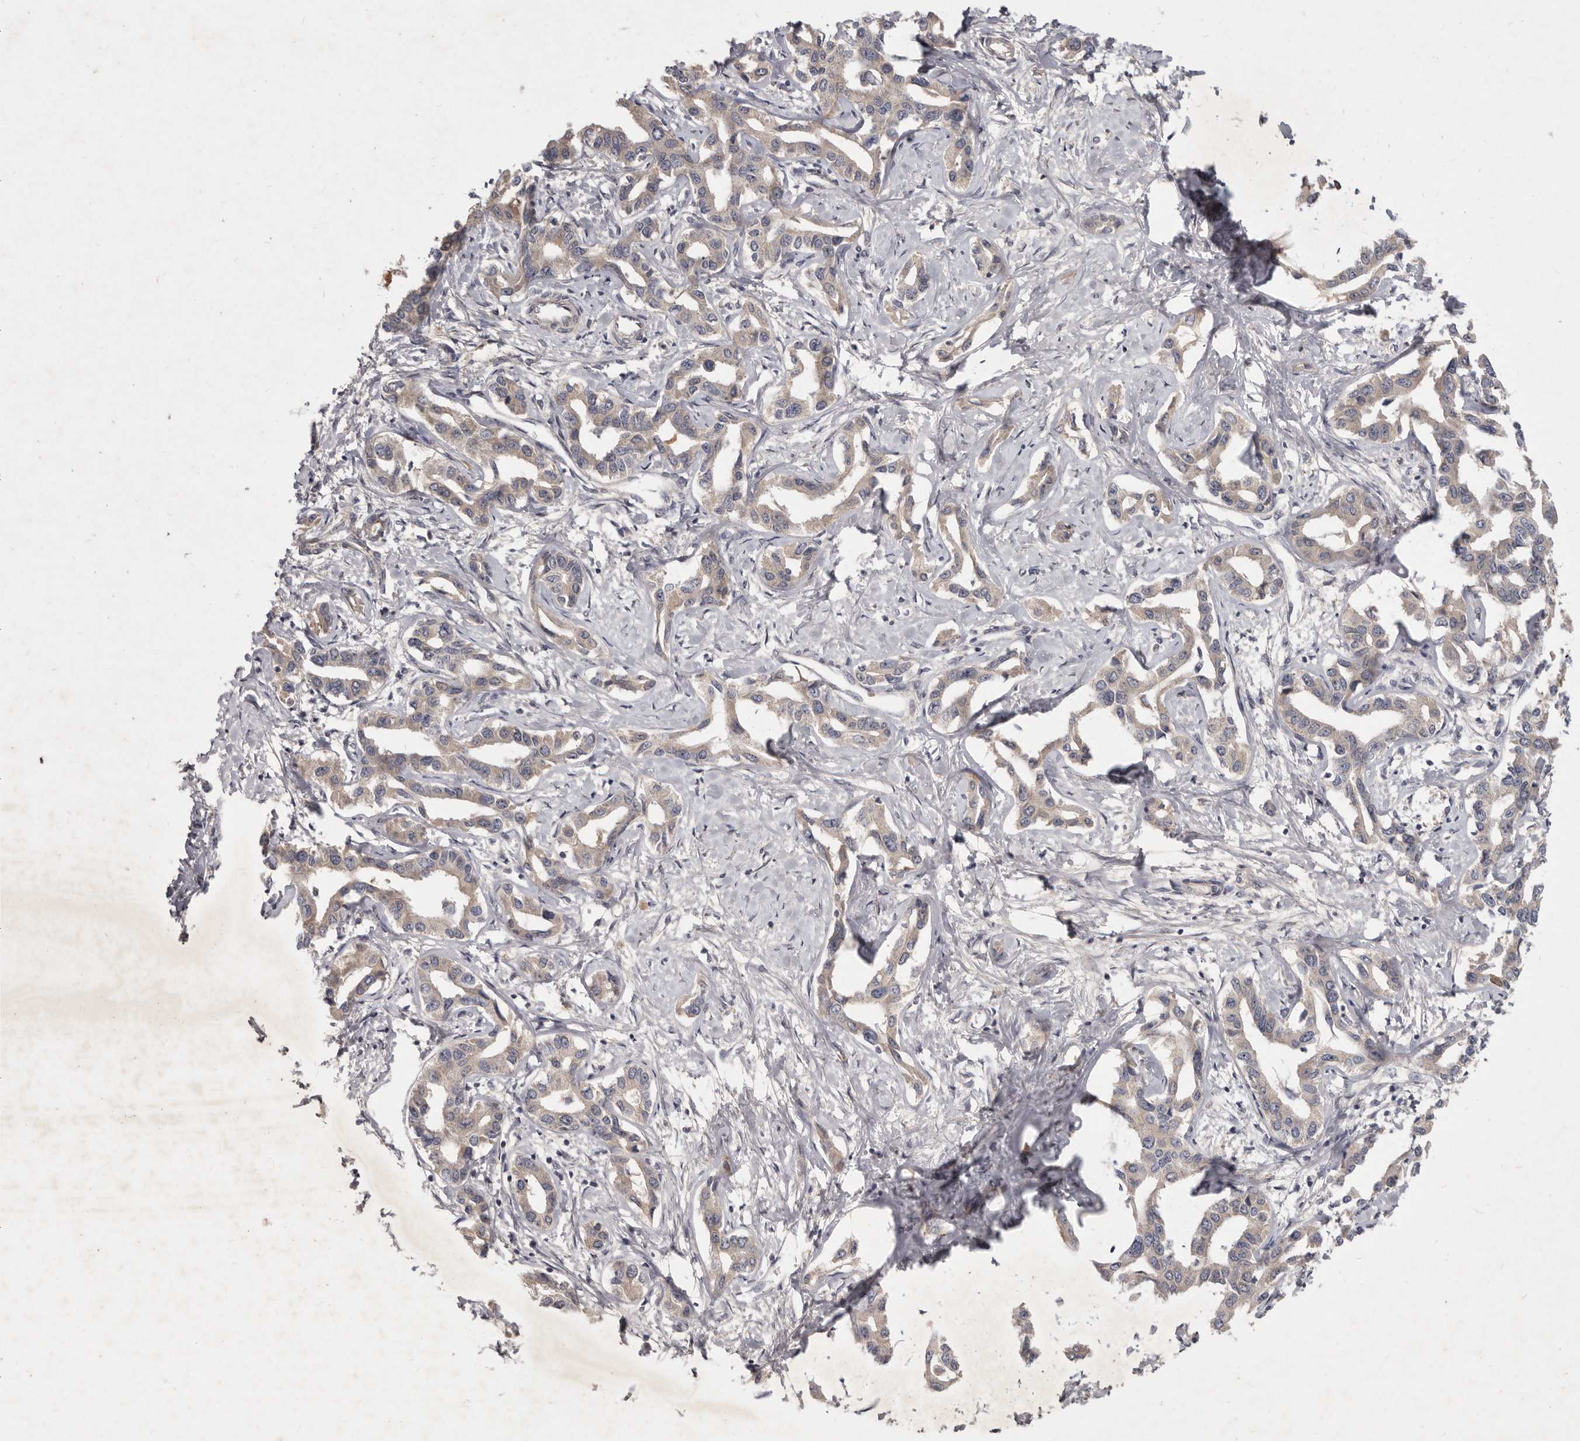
{"staining": {"intensity": "weak", "quantity": "25%-75%", "location": "cytoplasmic/membranous"}, "tissue": "liver cancer", "cell_type": "Tumor cells", "image_type": "cancer", "snomed": [{"axis": "morphology", "description": "Cholangiocarcinoma"}, {"axis": "topography", "description": "Liver"}], "caption": "Protein analysis of liver cancer tissue shows weak cytoplasmic/membranous expression in about 25%-75% of tumor cells.", "gene": "SLC22A1", "patient": {"sex": "male", "age": 59}}